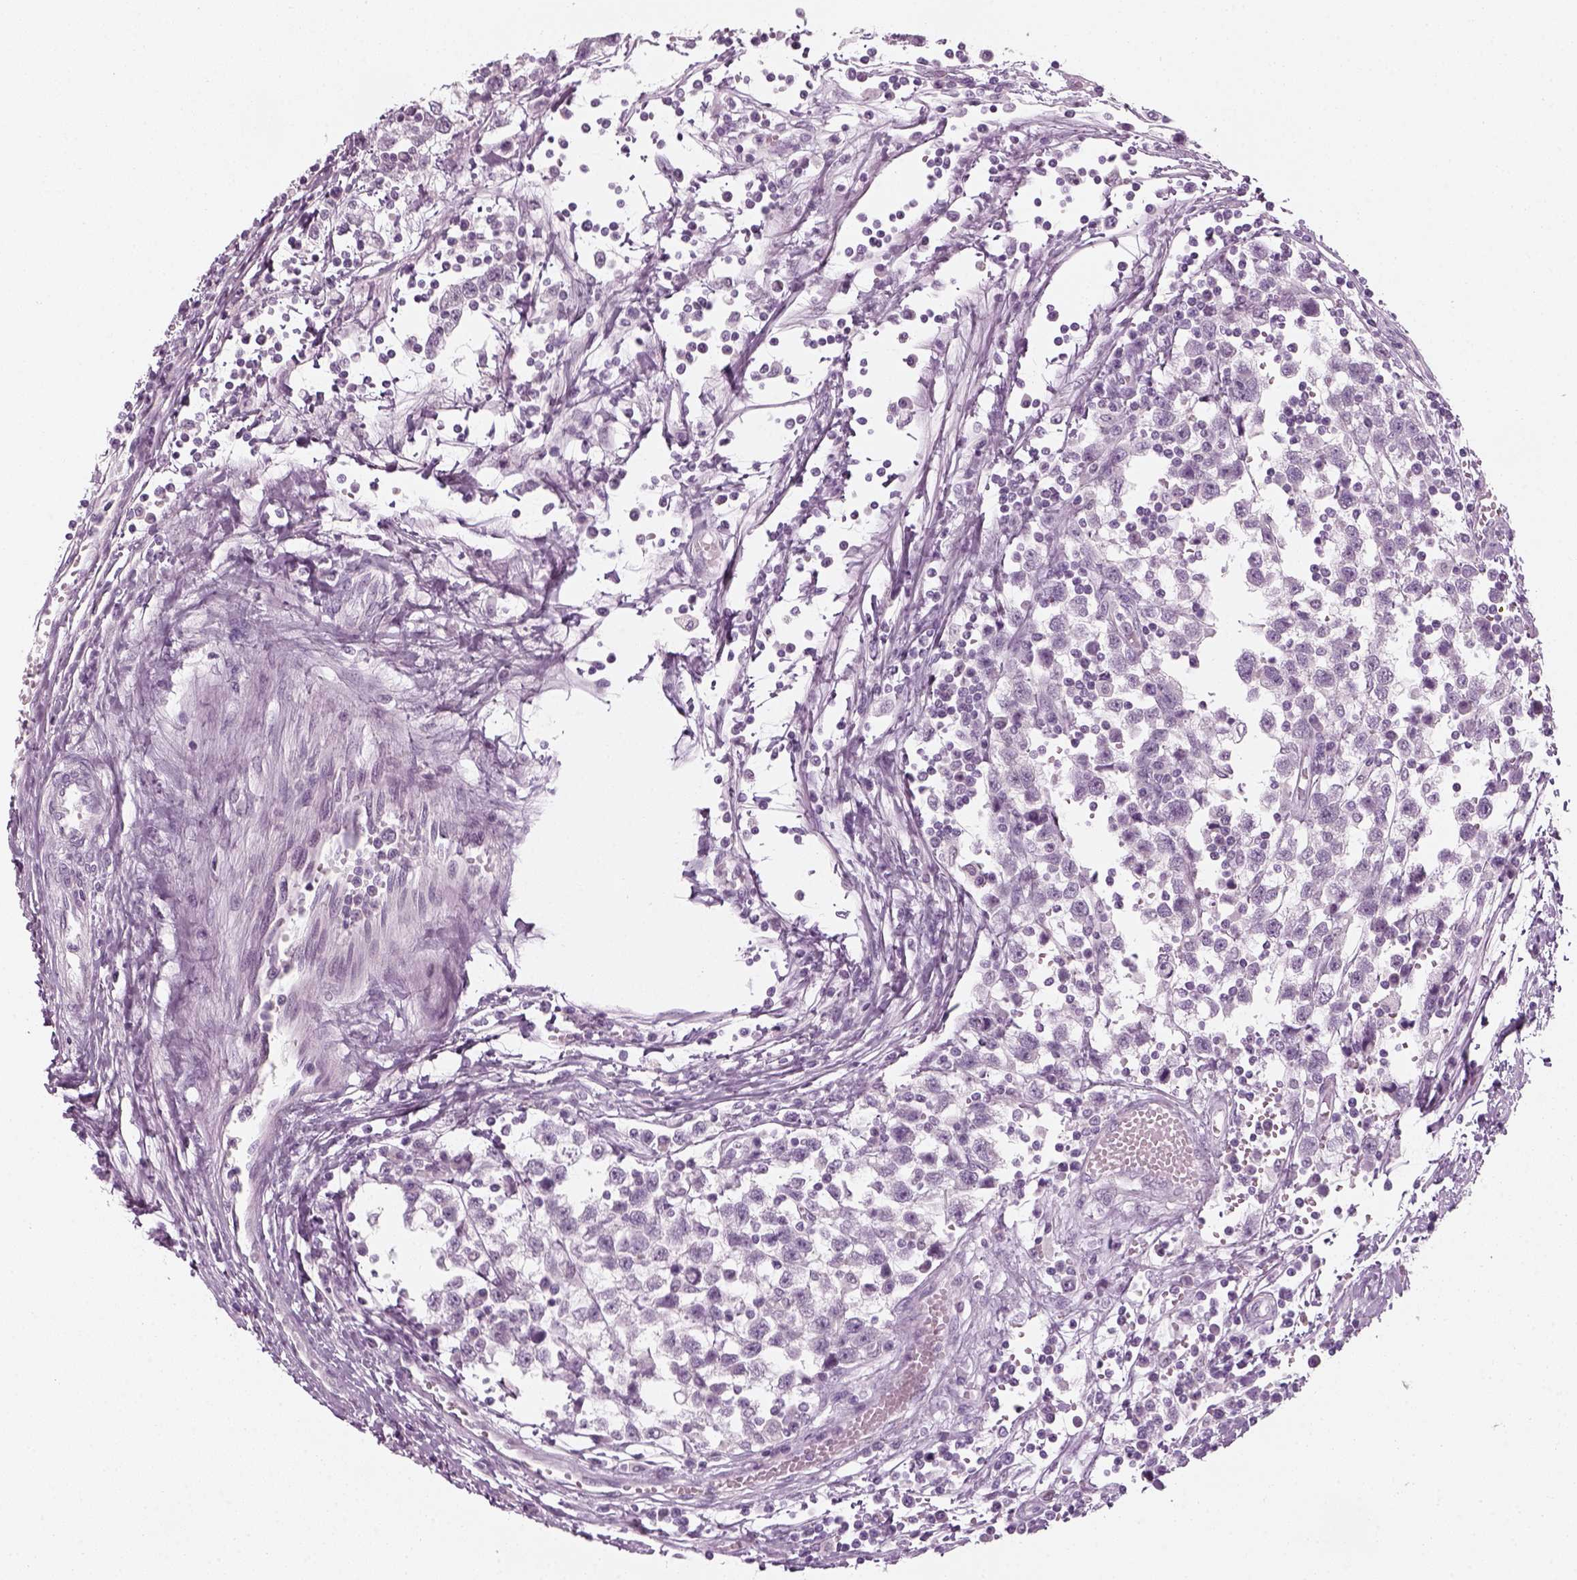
{"staining": {"intensity": "negative", "quantity": "none", "location": "none"}, "tissue": "testis cancer", "cell_type": "Tumor cells", "image_type": "cancer", "snomed": [{"axis": "morphology", "description": "Seminoma, NOS"}, {"axis": "topography", "description": "Testis"}], "caption": "This is a micrograph of immunohistochemistry staining of testis seminoma, which shows no positivity in tumor cells. The staining is performed using DAB (3,3'-diaminobenzidine) brown chromogen with nuclei counter-stained in using hematoxylin.", "gene": "KRT75", "patient": {"sex": "male", "age": 34}}